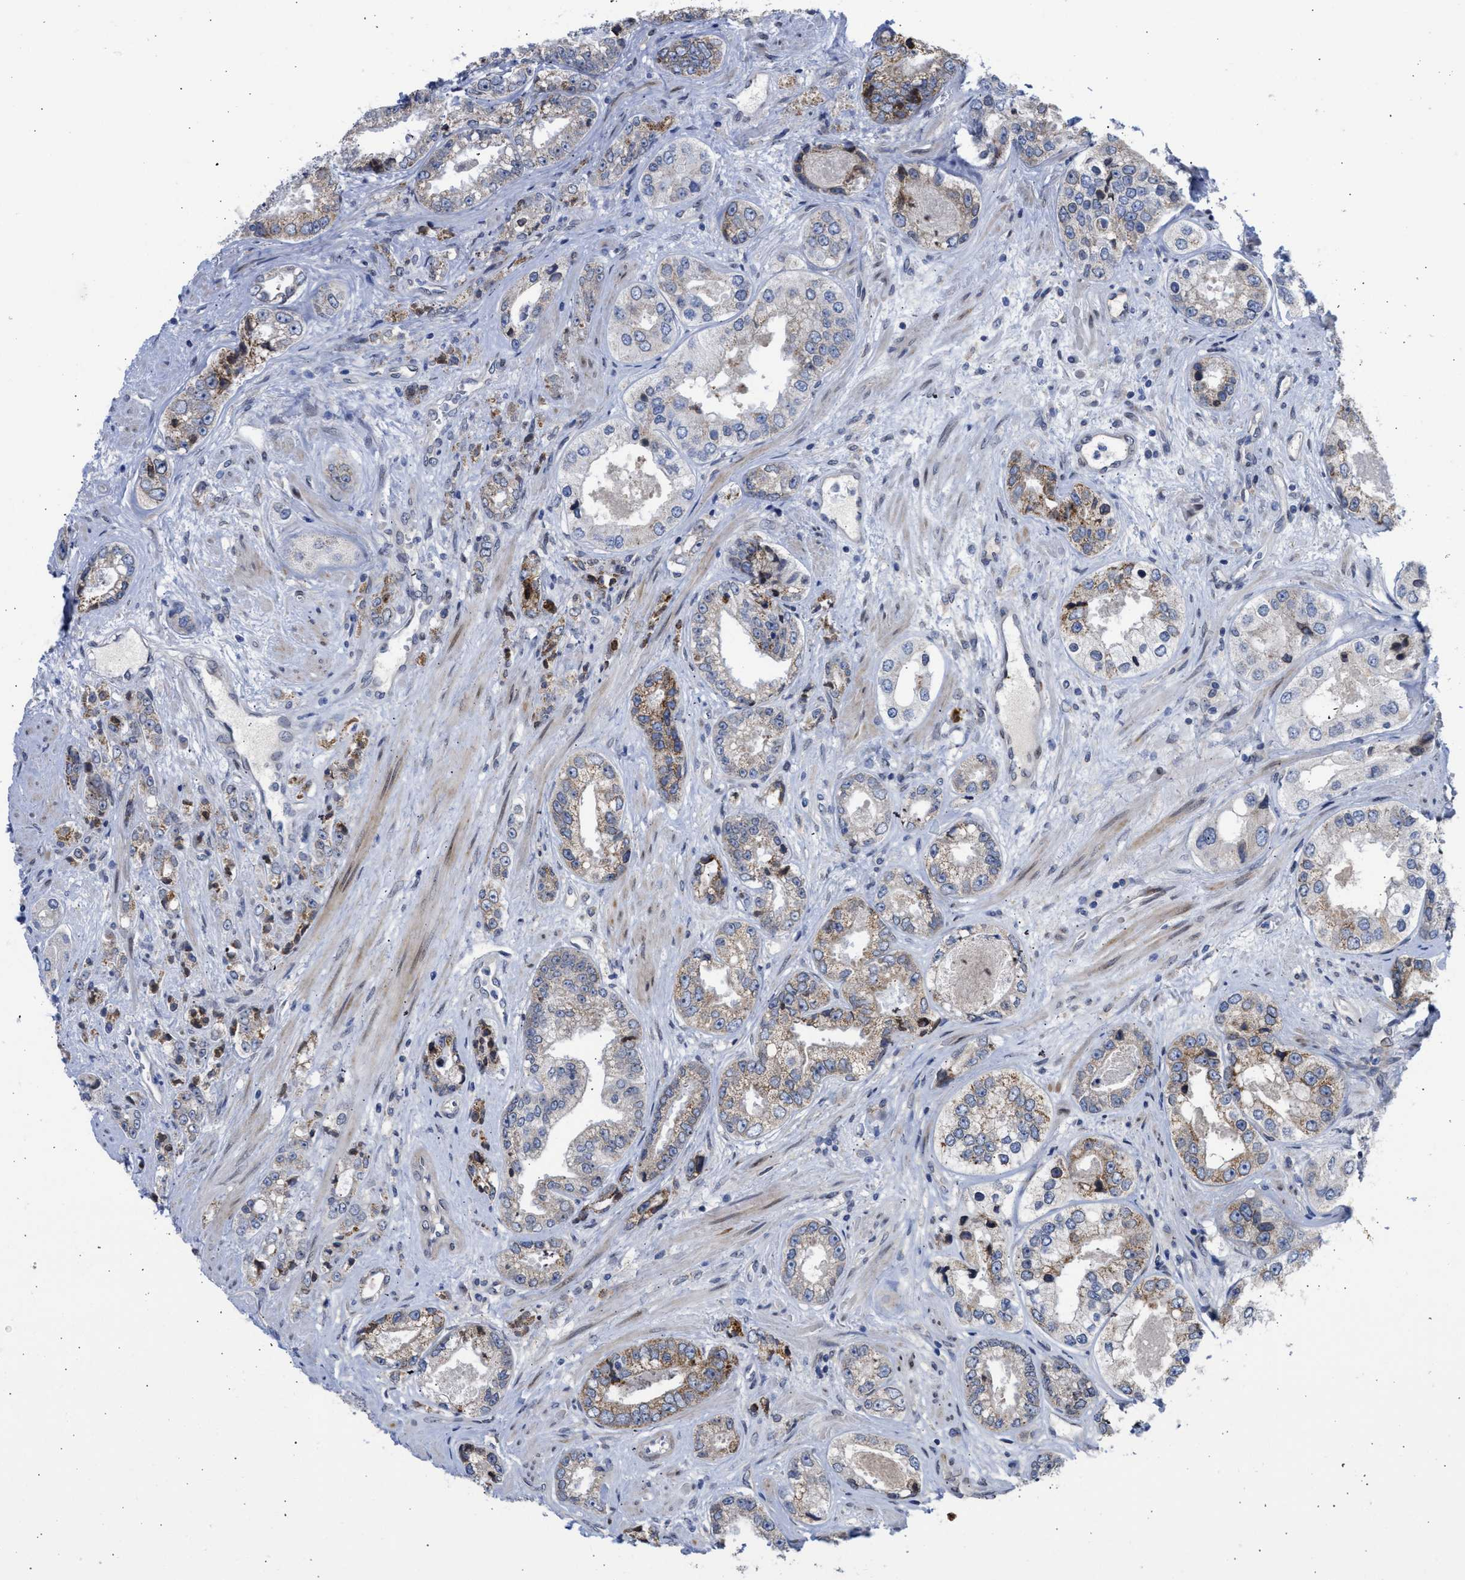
{"staining": {"intensity": "weak", "quantity": "<25%", "location": "cytoplasmic/membranous"}, "tissue": "prostate cancer", "cell_type": "Tumor cells", "image_type": "cancer", "snomed": [{"axis": "morphology", "description": "Adenocarcinoma, High grade"}, {"axis": "topography", "description": "Prostate"}], "caption": "Tumor cells show no significant protein expression in prostate cancer. The staining was performed using DAB (3,3'-diaminobenzidine) to visualize the protein expression in brown, while the nuclei were stained in blue with hematoxylin (Magnification: 20x).", "gene": "NUP35", "patient": {"sex": "male", "age": 61}}